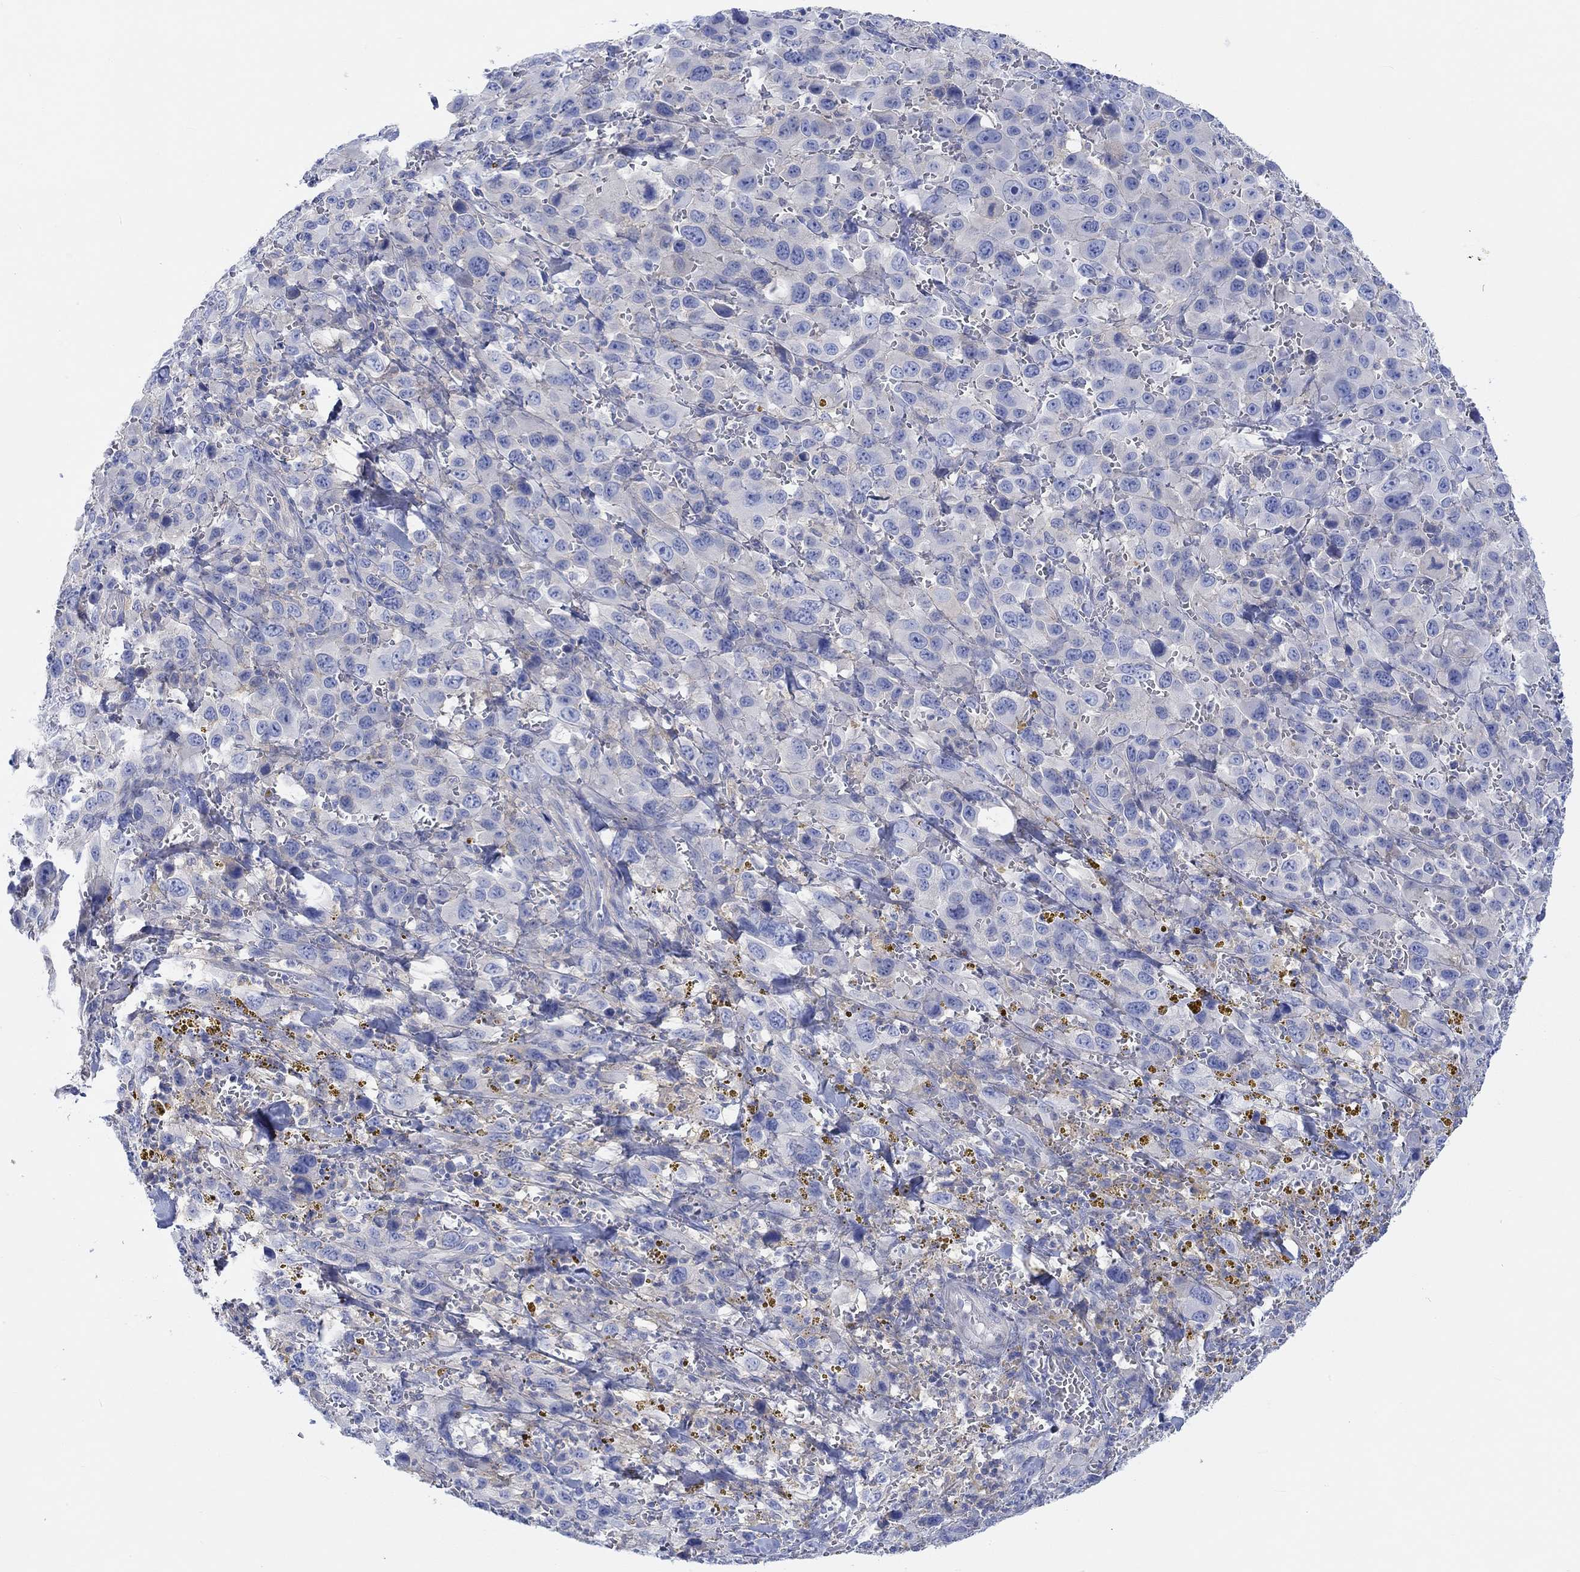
{"staining": {"intensity": "negative", "quantity": "none", "location": "none"}, "tissue": "melanoma", "cell_type": "Tumor cells", "image_type": "cancer", "snomed": [{"axis": "morphology", "description": "Malignant melanoma, NOS"}, {"axis": "topography", "description": "Skin"}], "caption": "Immunohistochemistry of malignant melanoma reveals no expression in tumor cells.", "gene": "REEP6", "patient": {"sex": "female", "age": 91}}